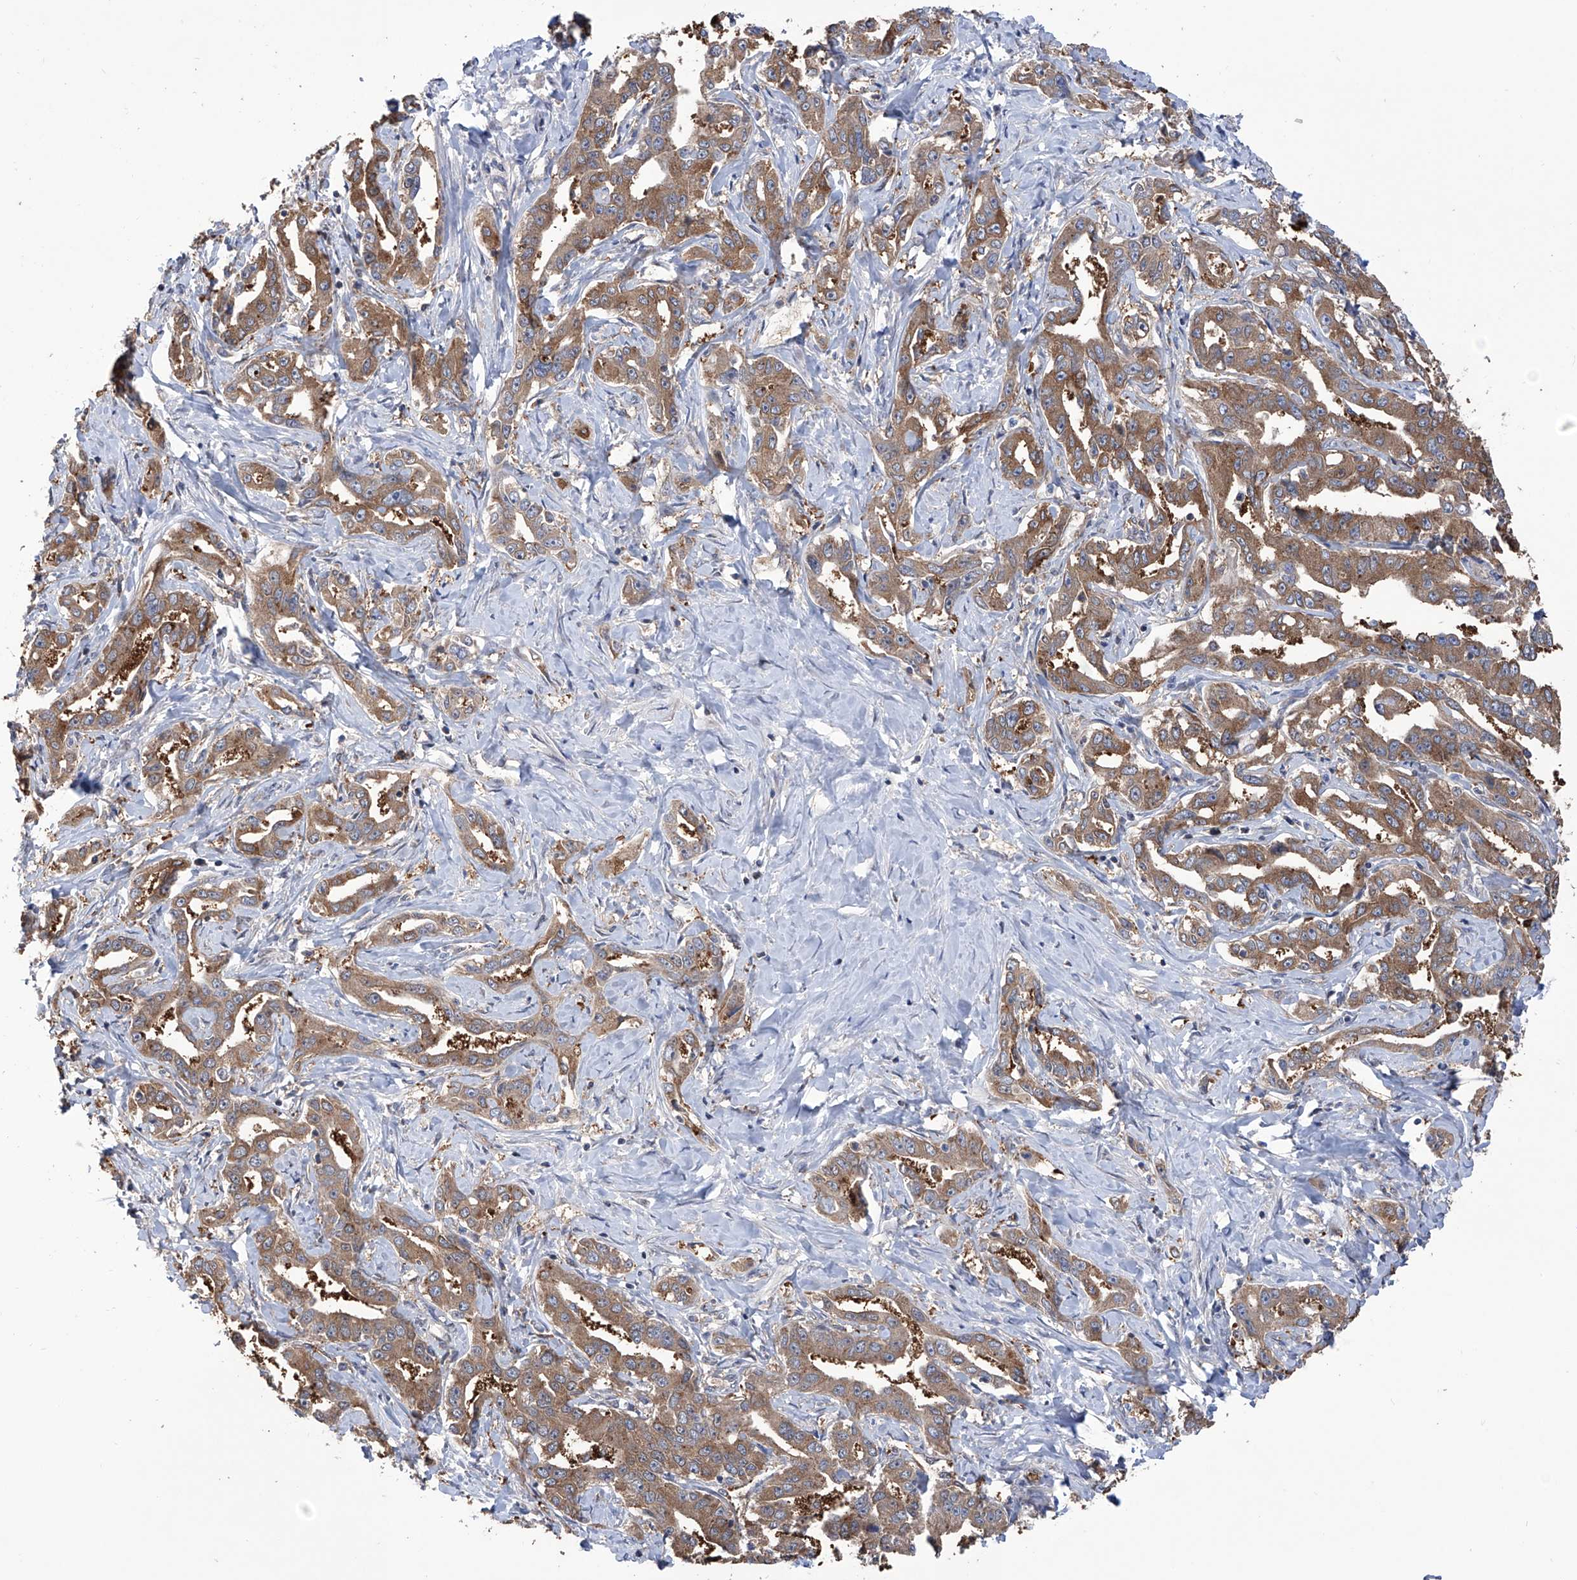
{"staining": {"intensity": "moderate", "quantity": ">75%", "location": "cytoplasmic/membranous"}, "tissue": "liver cancer", "cell_type": "Tumor cells", "image_type": "cancer", "snomed": [{"axis": "morphology", "description": "Cholangiocarcinoma"}, {"axis": "topography", "description": "Liver"}], "caption": "Liver cancer (cholangiocarcinoma) stained for a protein (brown) shows moderate cytoplasmic/membranous positive staining in approximately >75% of tumor cells.", "gene": "NUDT17", "patient": {"sex": "male", "age": 59}}